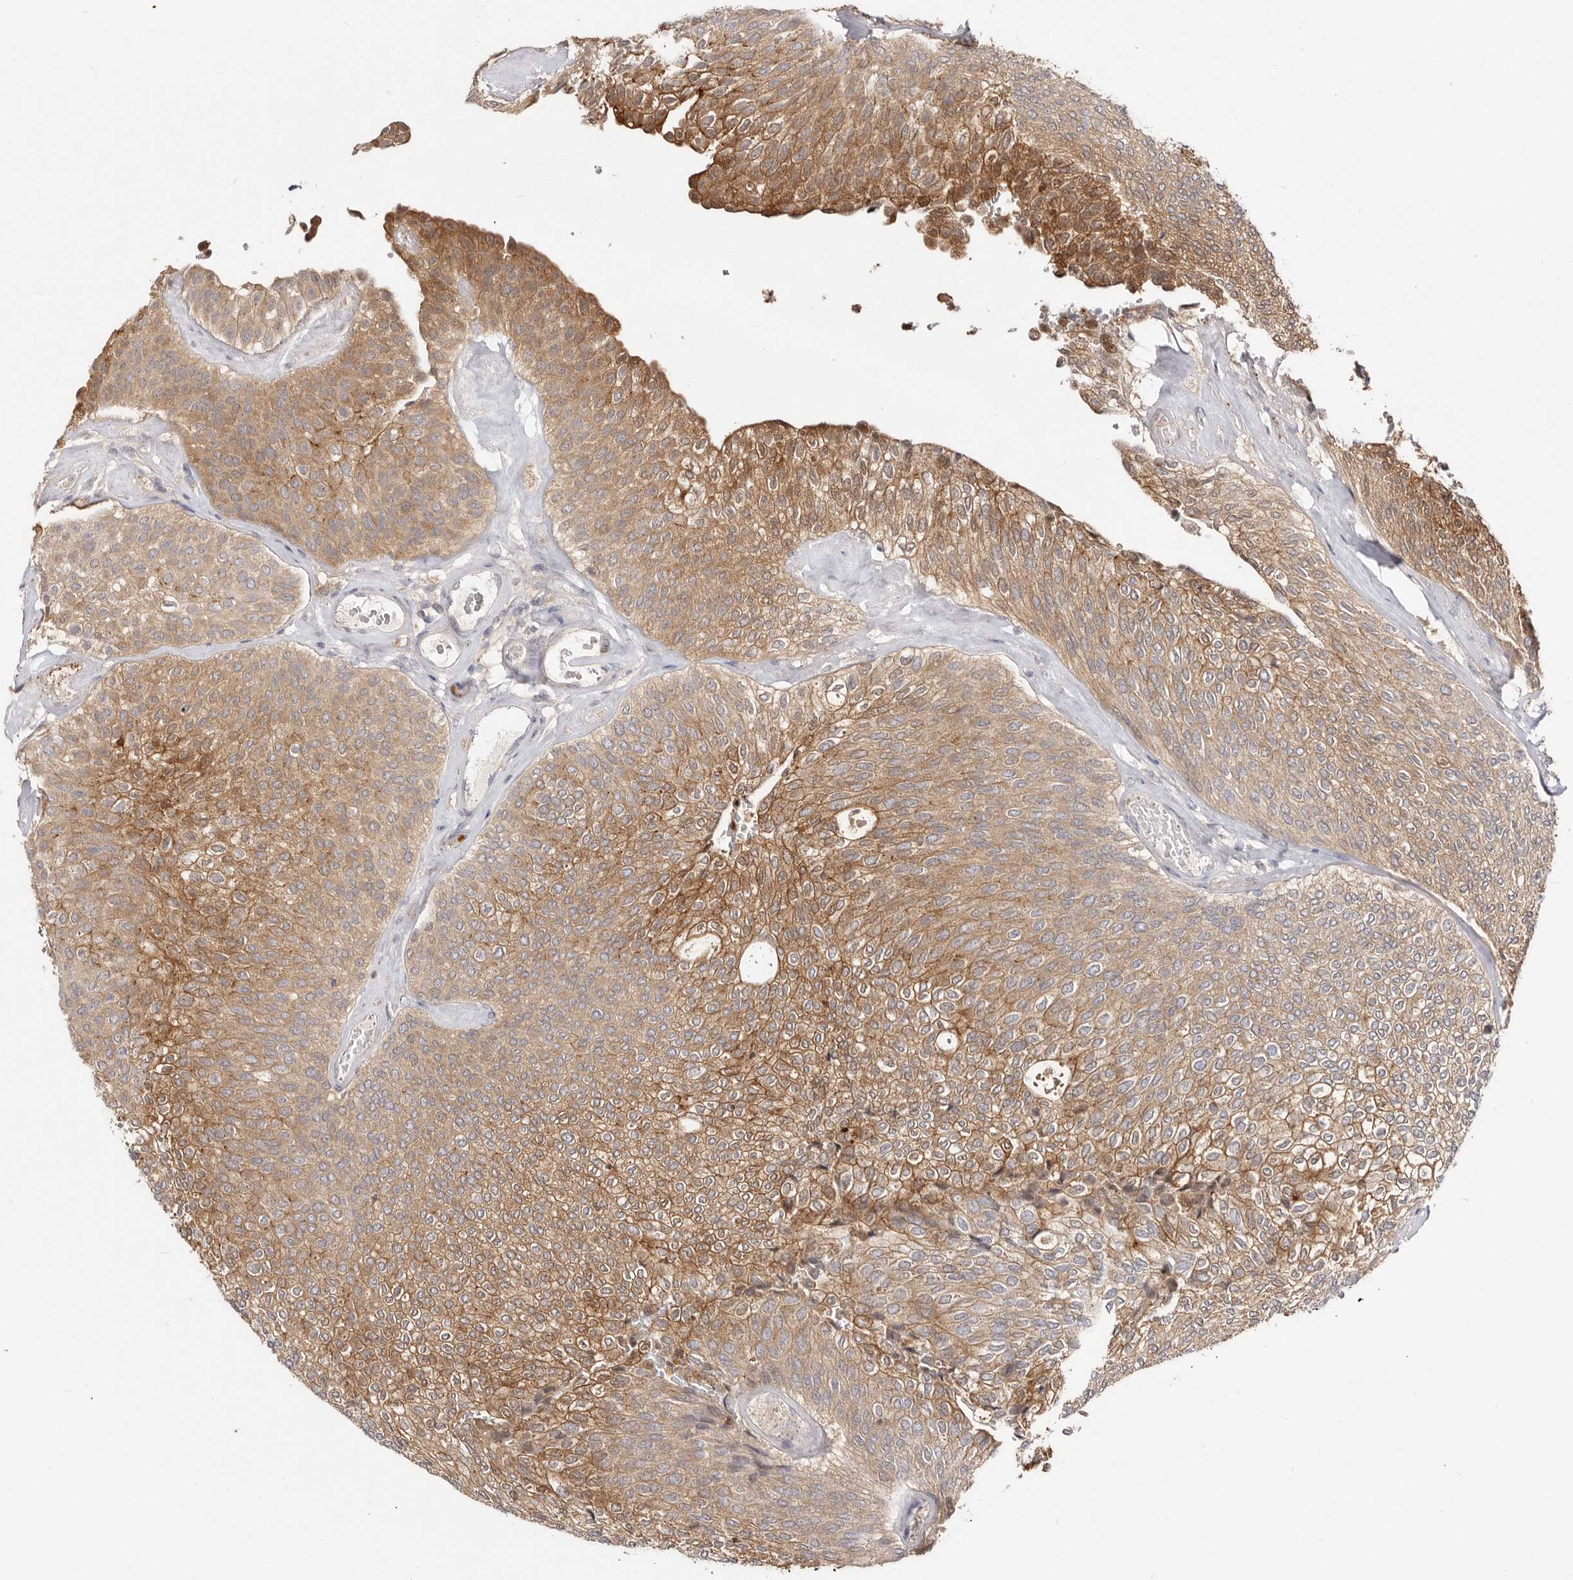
{"staining": {"intensity": "moderate", "quantity": ">75%", "location": "cytoplasmic/membranous"}, "tissue": "urothelial cancer", "cell_type": "Tumor cells", "image_type": "cancer", "snomed": [{"axis": "morphology", "description": "Urothelial carcinoma, Low grade"}, {"axis": "topography", "description": "Urinary bladder"}], "caption": "A high-resolution micrograph shows immunohistochemistry staining of low-grade urothelial carcinoma, which reveals moderate cytoplasmic/membranous expression in approximately >75% of tumor cells.", "gene": "TC2N", "patient": {"sex": "female", "age": 79}}